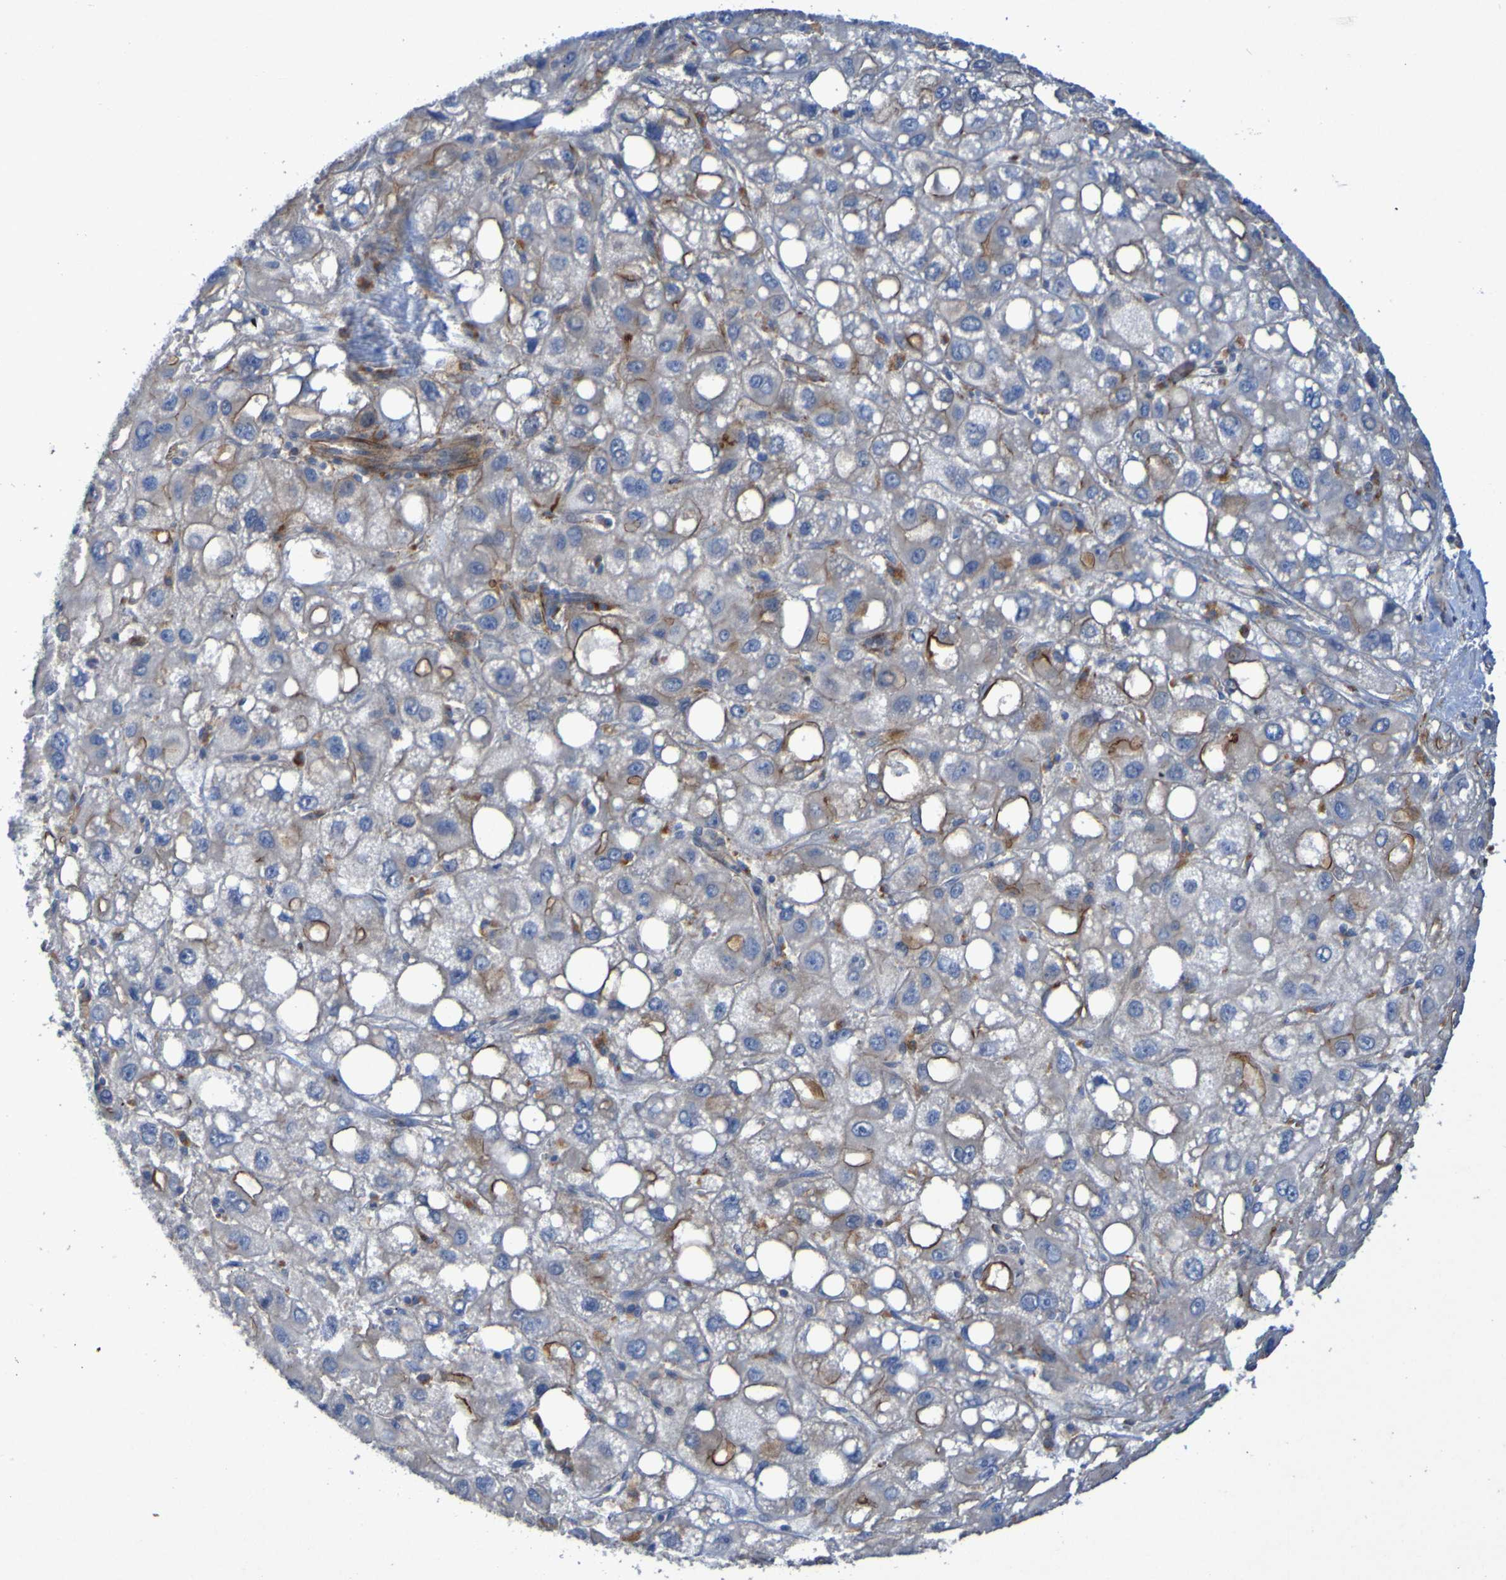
{"staining": {"intensity": "moderate", "quantity": "<25%", "location": "cytoplasmic/membranous"}, "tissue": "liver cancer", "cell_type": "Tumor cells", "image_type": "cancer", "snomed": [{"axis": "morphology", "description": "Carcinoma, Hepatocellular, NOS"}, {"axis": "topography", "description": "Liver"}], "caption": "A brown stain highlights moderate cytoplasmic/membranous expression of a protein in human liver hepatocellular carcinoma tumor cells.", "gene": "ARHGEF16", "patient": {"sex": "male", "age": 55}}